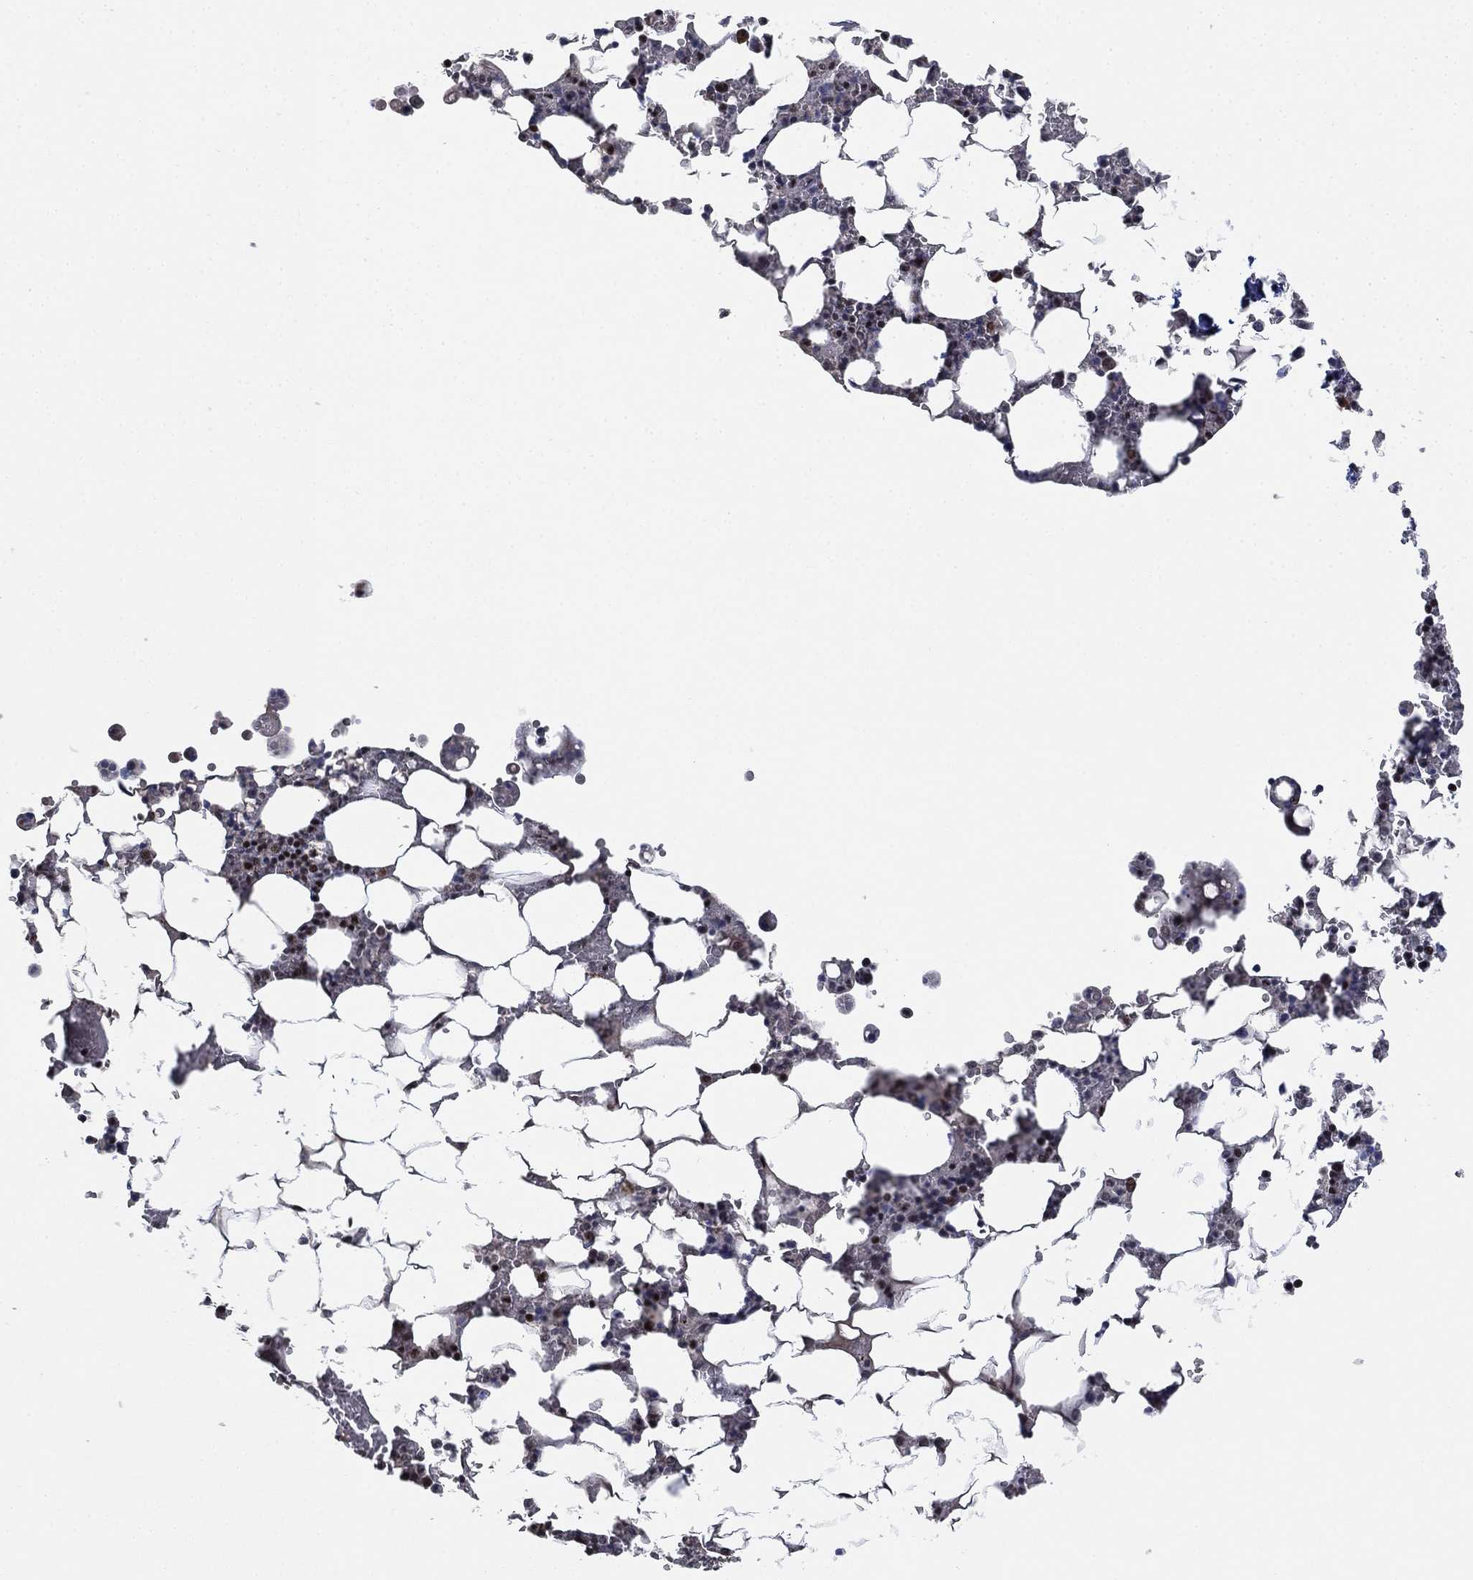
{"staining": {"intensity": "moderate", "quantity": "<25%", "location": "nuclear"}, "tissue": "bone marrow", "cell_type": "Hematopoietic cells", "image_type": "normal", "snomed": [{"axis": "morphology", "description": "Normal tissue, NOS"}, {"axis": "topography", "description": "Bone marrow"}], "caption": "Bone marrow stained with a brown dye displays moderate nuclear positive expression in approximately <25% of hematopoietic cells.", "gene": "ZSCAN30", "patient": {"sex": "male", "age": 51}}